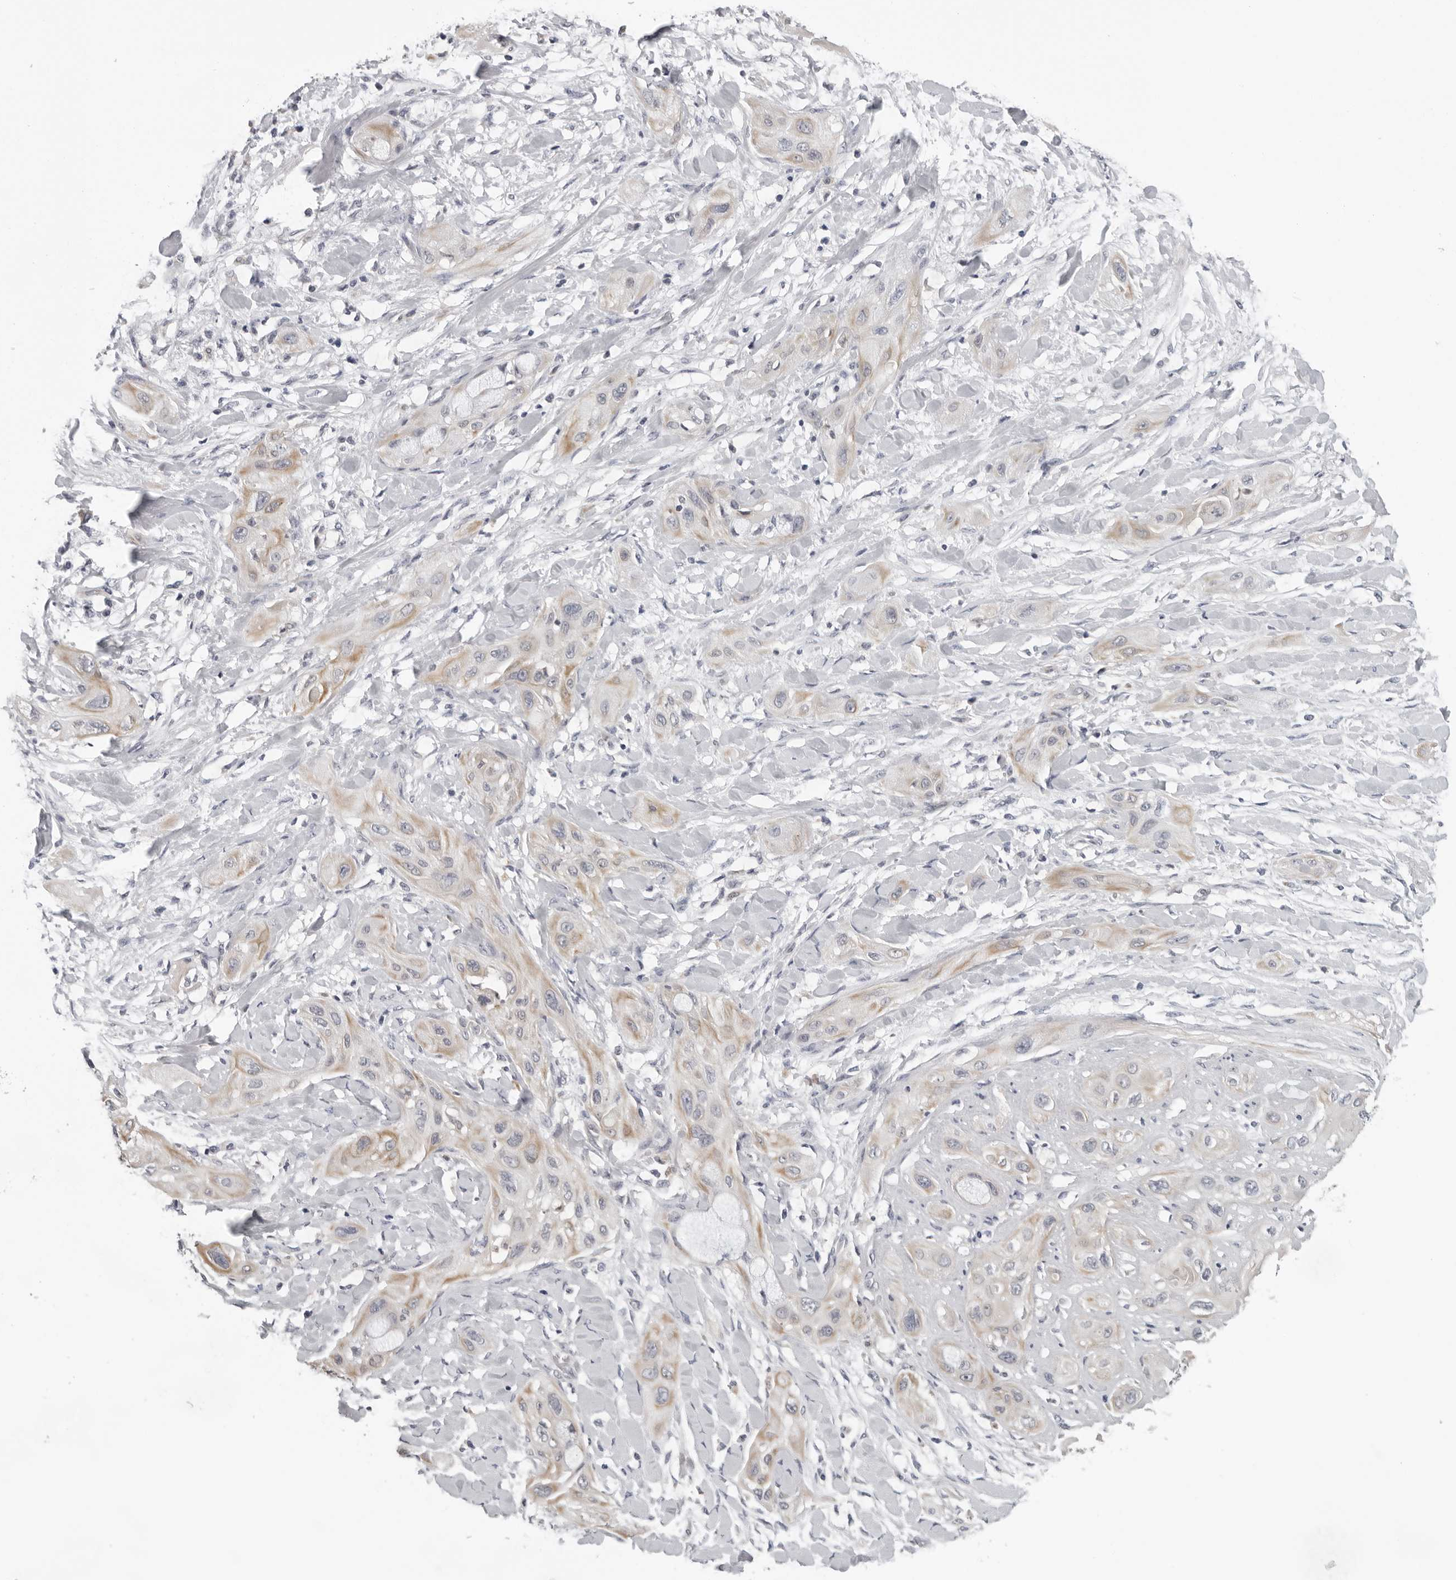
{"staining": {"intensity": "weak", "quantity": "<25%", "location": "cytoplasmic/membranous"}, "tissue": "lung cancer", "cell_type": "Tumor cells", "image_type": "cancer", "snomed": [{"axis": "morphology", "description": "Squamous cell carcinoma, NOS"}, {"axis": "topography", "description": "Lung"}], "caption": "Lung squamous cell carcinoma stained for a protein using immunohistochemistry reveals no positivity tumor cells.", "gene": "CPT2", "patient": {"sex": "female", "age": 47}}